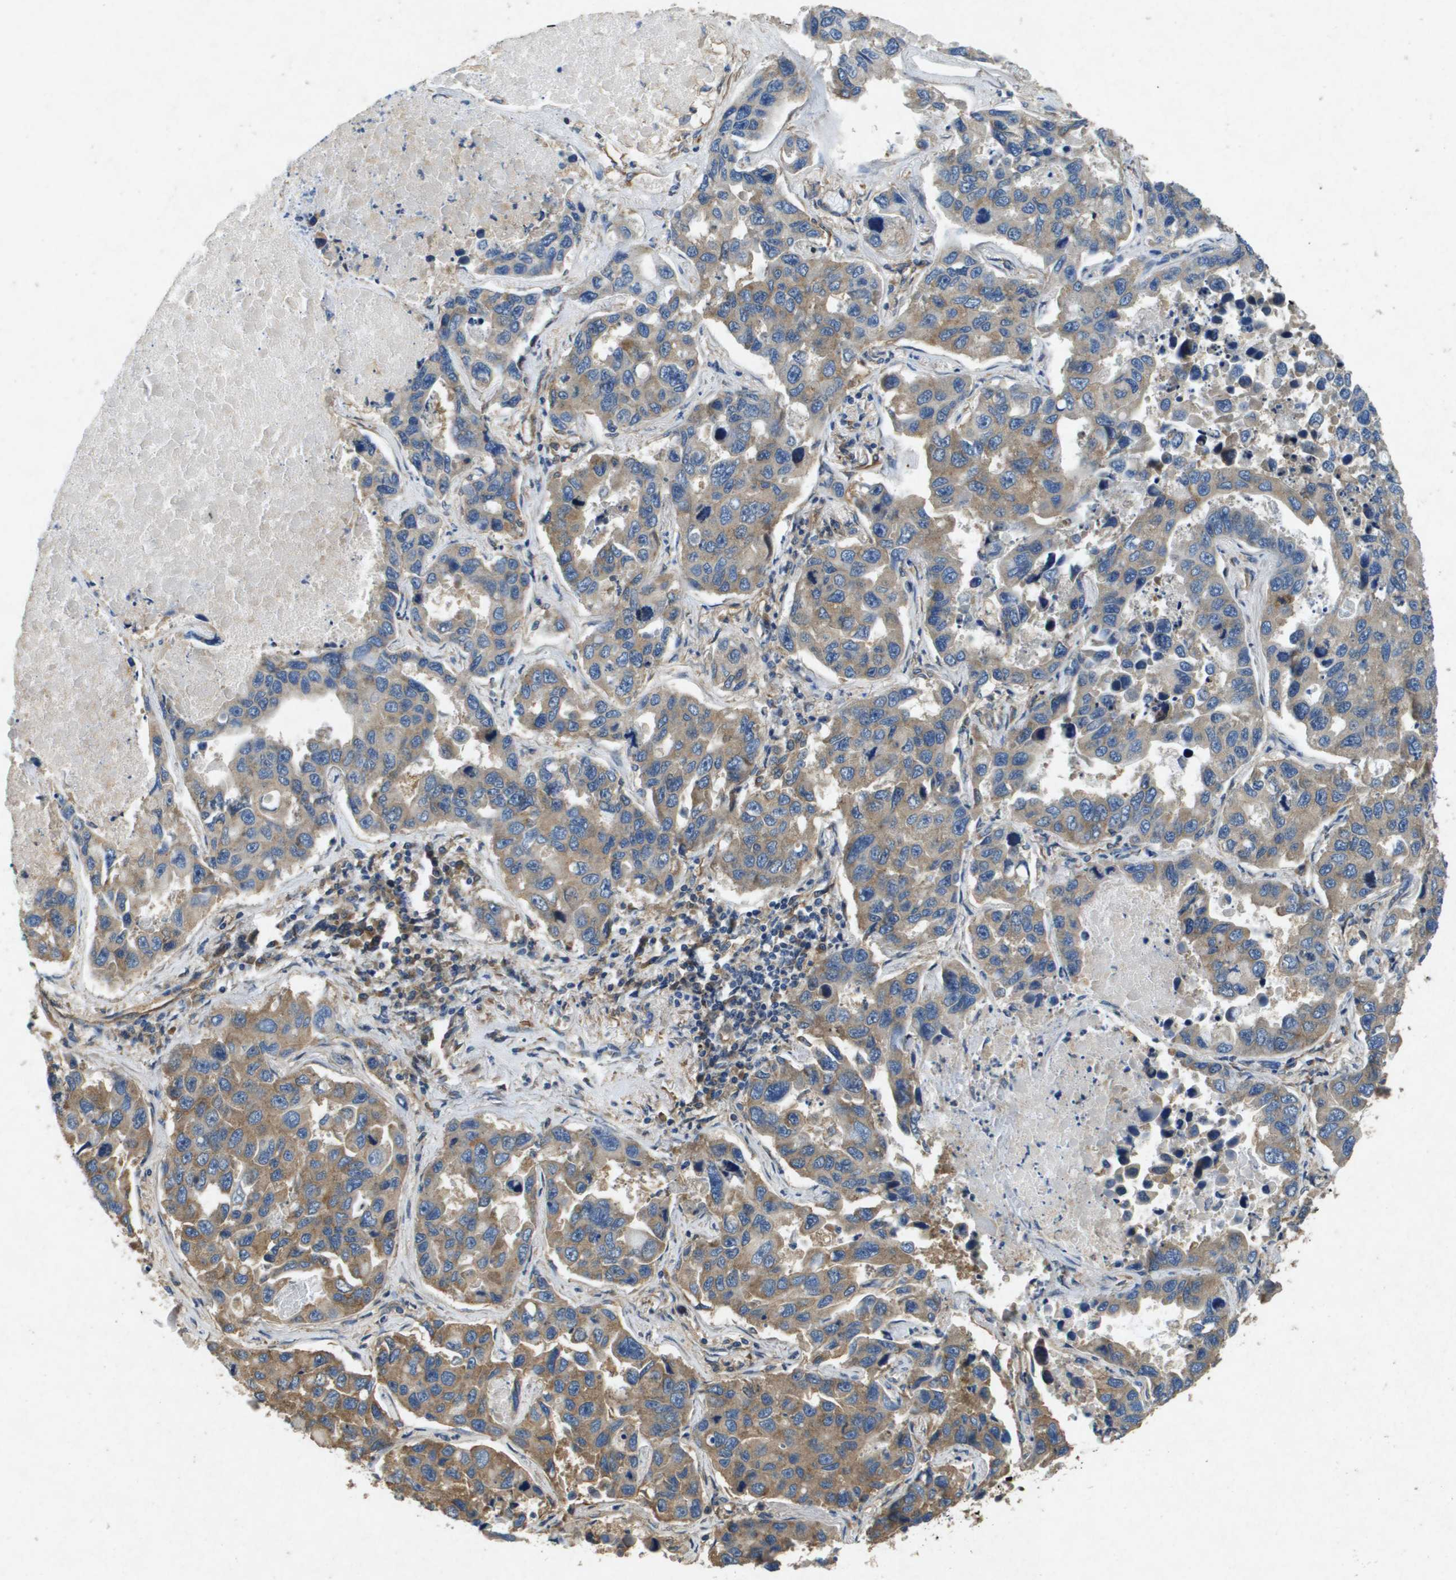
{"staining": {"intensity": "moderate", "quantity": ">75%", "location": "cytoplasmic/membranous"}, "tissue": "lung cancer", "cell_type": "Tumor cells", "image_type": "cancer", "snomed": [{"axis": "morphology", "description": "Adenocarcinoma, NOS"}, {"axis": "topography", "description": "Lung"}], "caption": "Protein expression analysis of lung cancer (adenocarcinoma) exhibits moderate cytoplasmic/membranous staining in about >75% of tumor cells. The staining was performed using DAB to visualize the protein expression in brown, while the nuclei were stained in blue with hematoxylin (Magnification: 20x).", "gene": "PTPRT", "patient": {"sex": "male", "age": 64}}